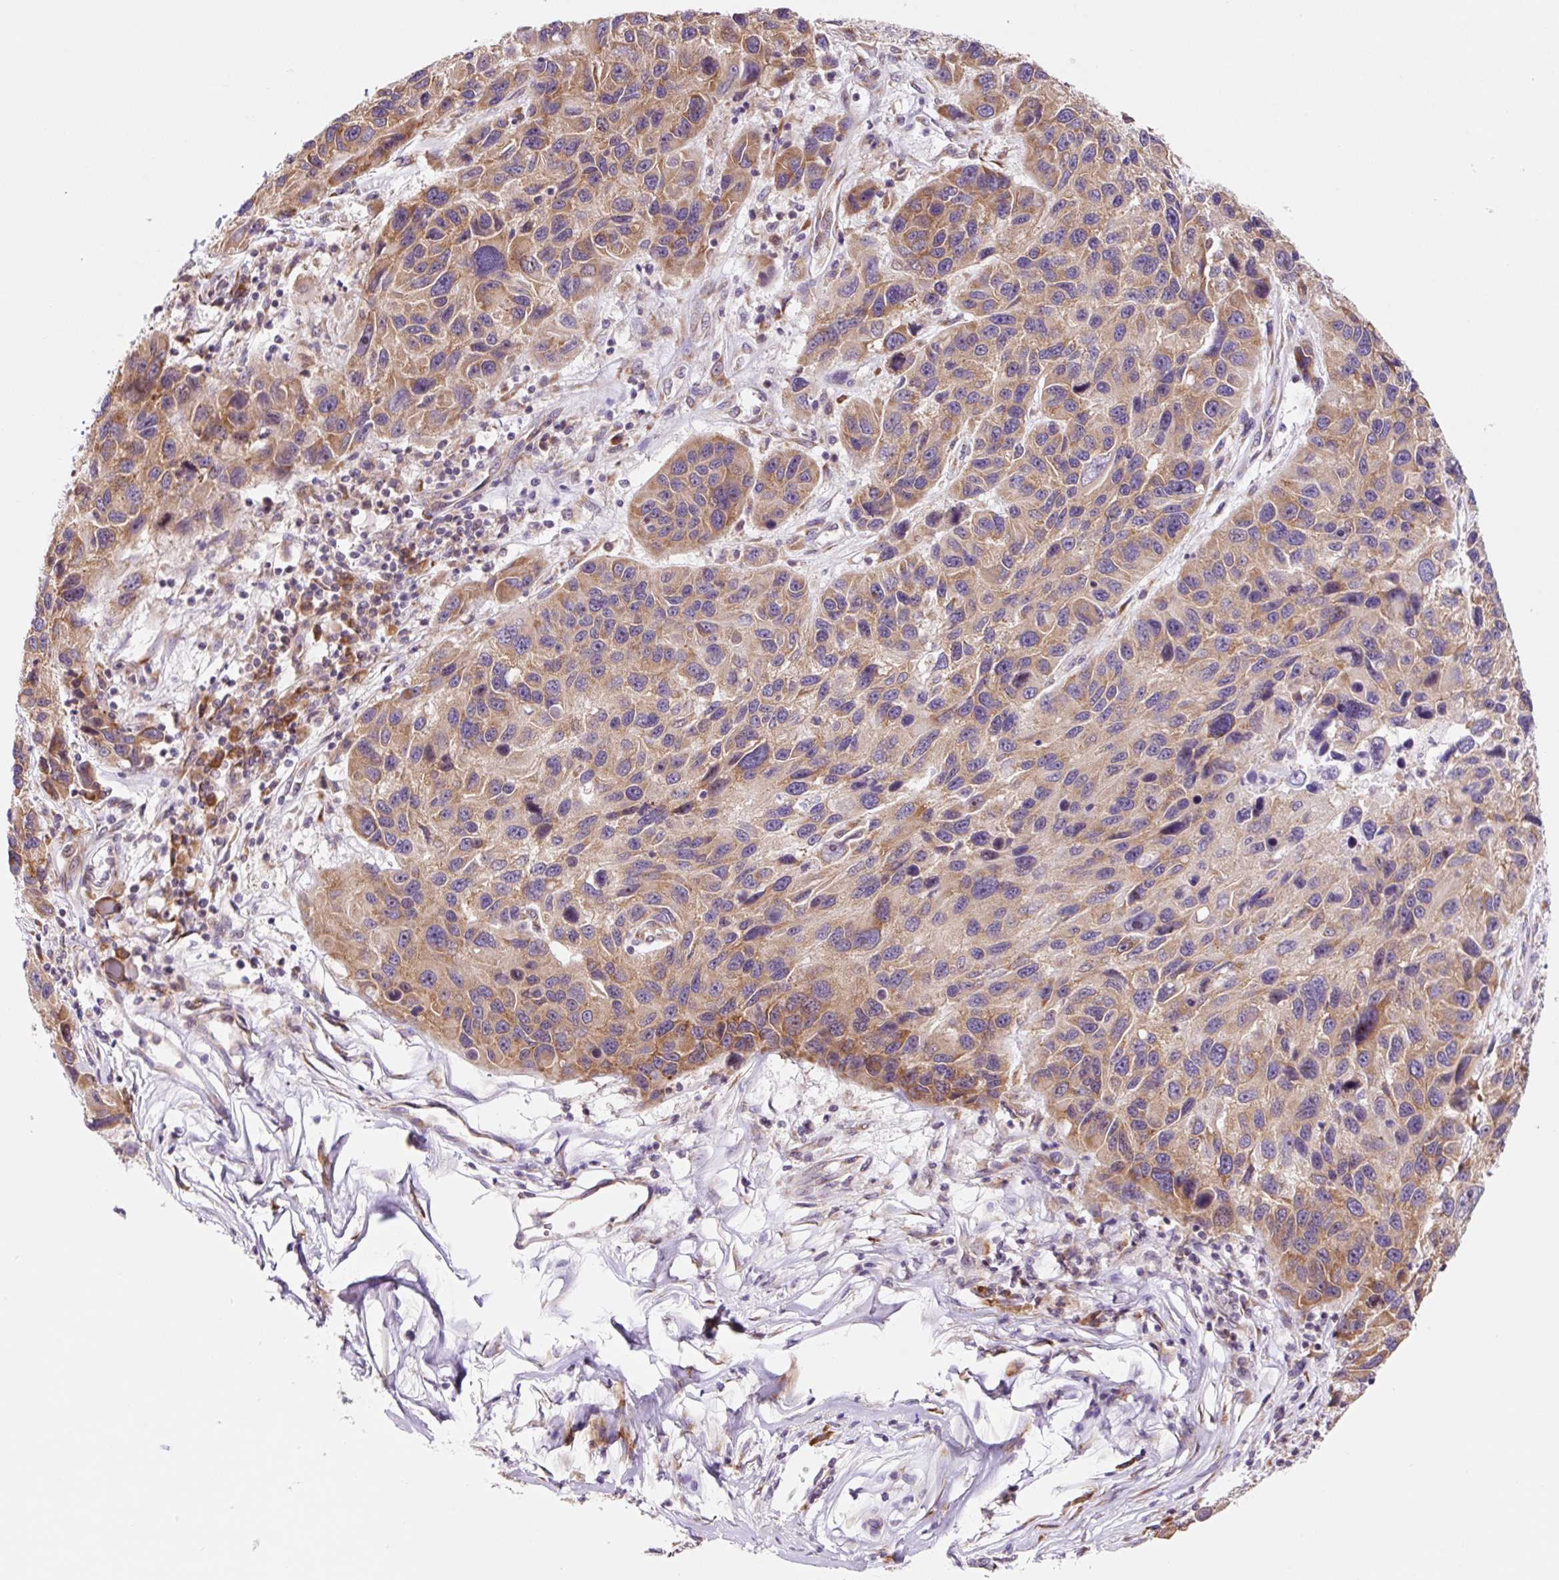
{"staining": {"intensity": "moderate", "quantity": ">75%", "location": "cytoplasmic/membranous"}, "tissue": "melanoma", "cell_type": "Tumor cells", "image_type": "cancer", "snomed": [{"axis": "morphology", "description": "Malignant melanoma, NOS"}, {"axis": "topography", "description": "Skin"}], "caption": "High-power microscopy captured an immunohistochemistry (IHC) image of malignant melanoma, revealing moderate cytoplasmic/membranous positivity in approximately >75% of tumor cells.", "gene": "RPL41", "patient": {"sex": "male", "age": 53}}